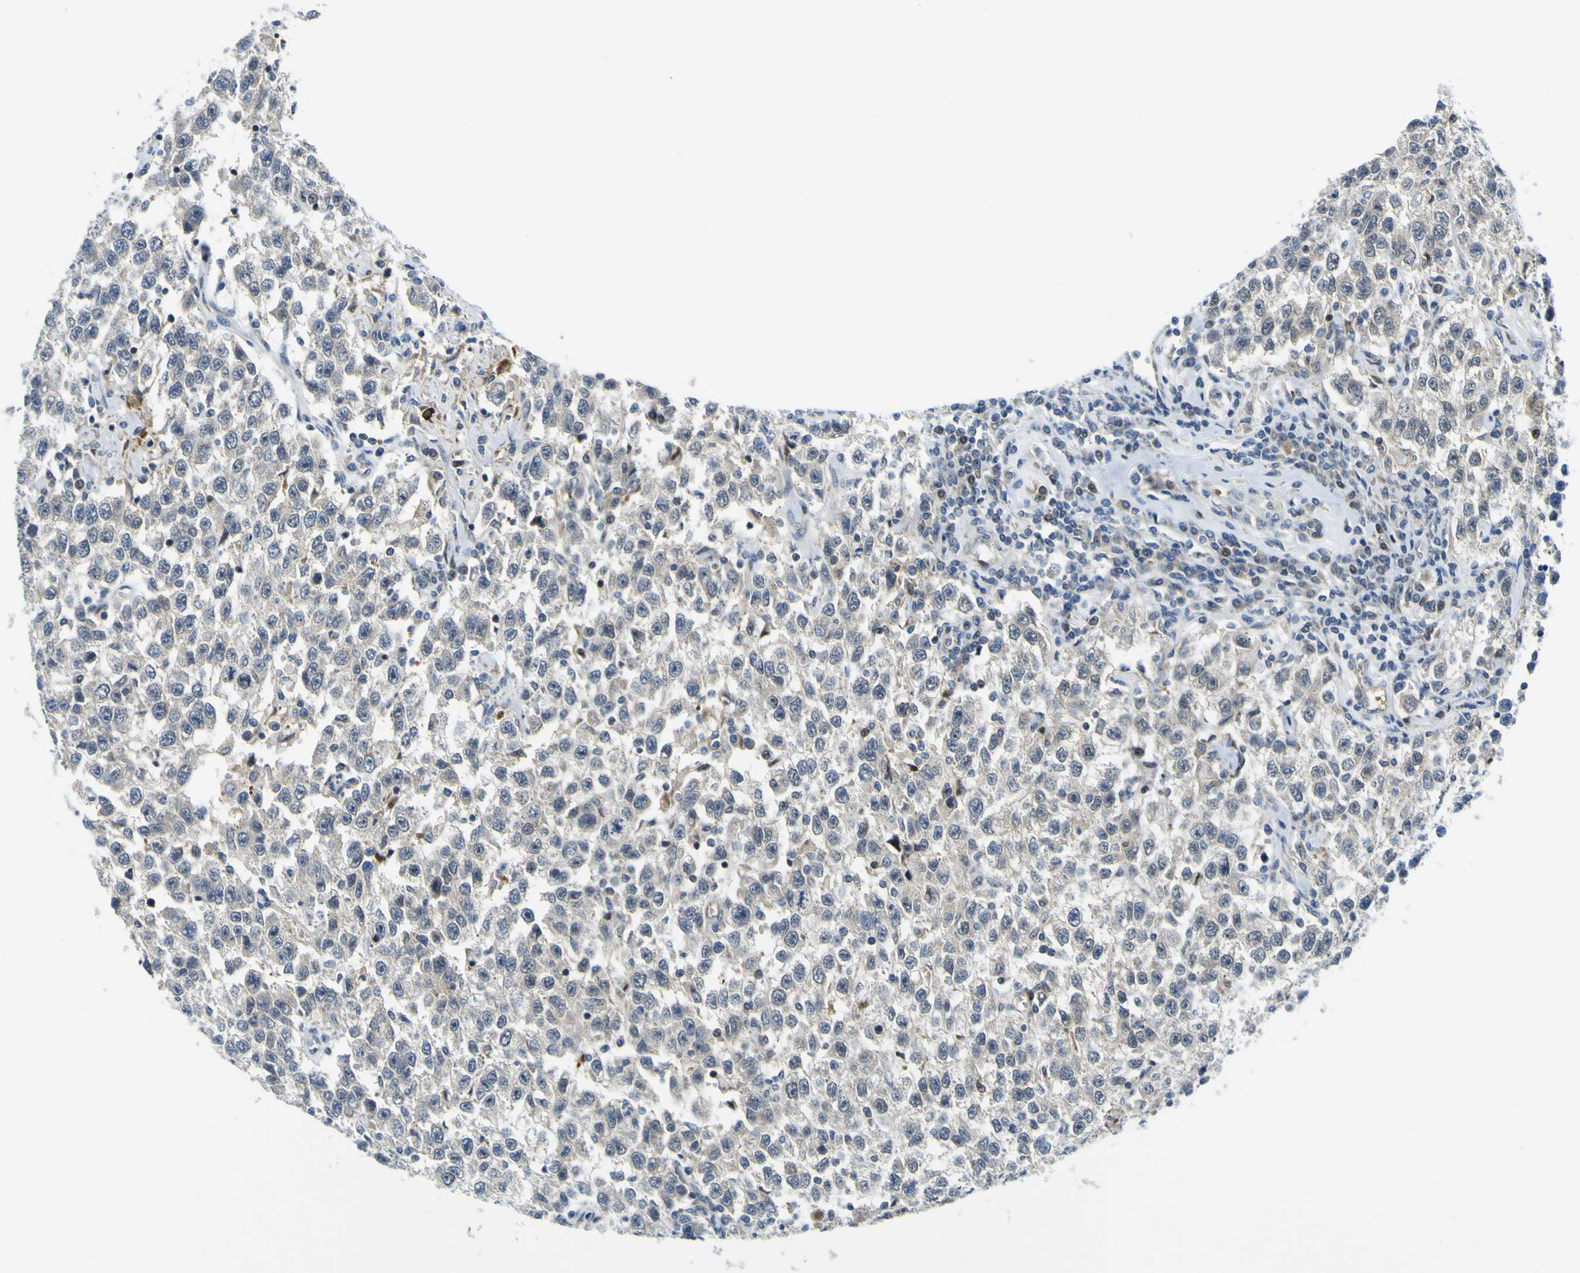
{"staining": {"intensity": "negative", "quantity": "none", "location": "none"}, "tissue": "testis cancer", "cell_type": "Tumor cells", "image_type": "cancer", "snomed": [{"axis": "morphology", "description": "Seminoma, NOS"}, {"axis": "topography", "description": "Testis"}], "caption": "Tumor cells show no significant protein expression in testis seminoma. (DAB immunohistochemistry, high magnification).", "gene": "KDM7A", "patient": {"sex": "male", "age": 41}}